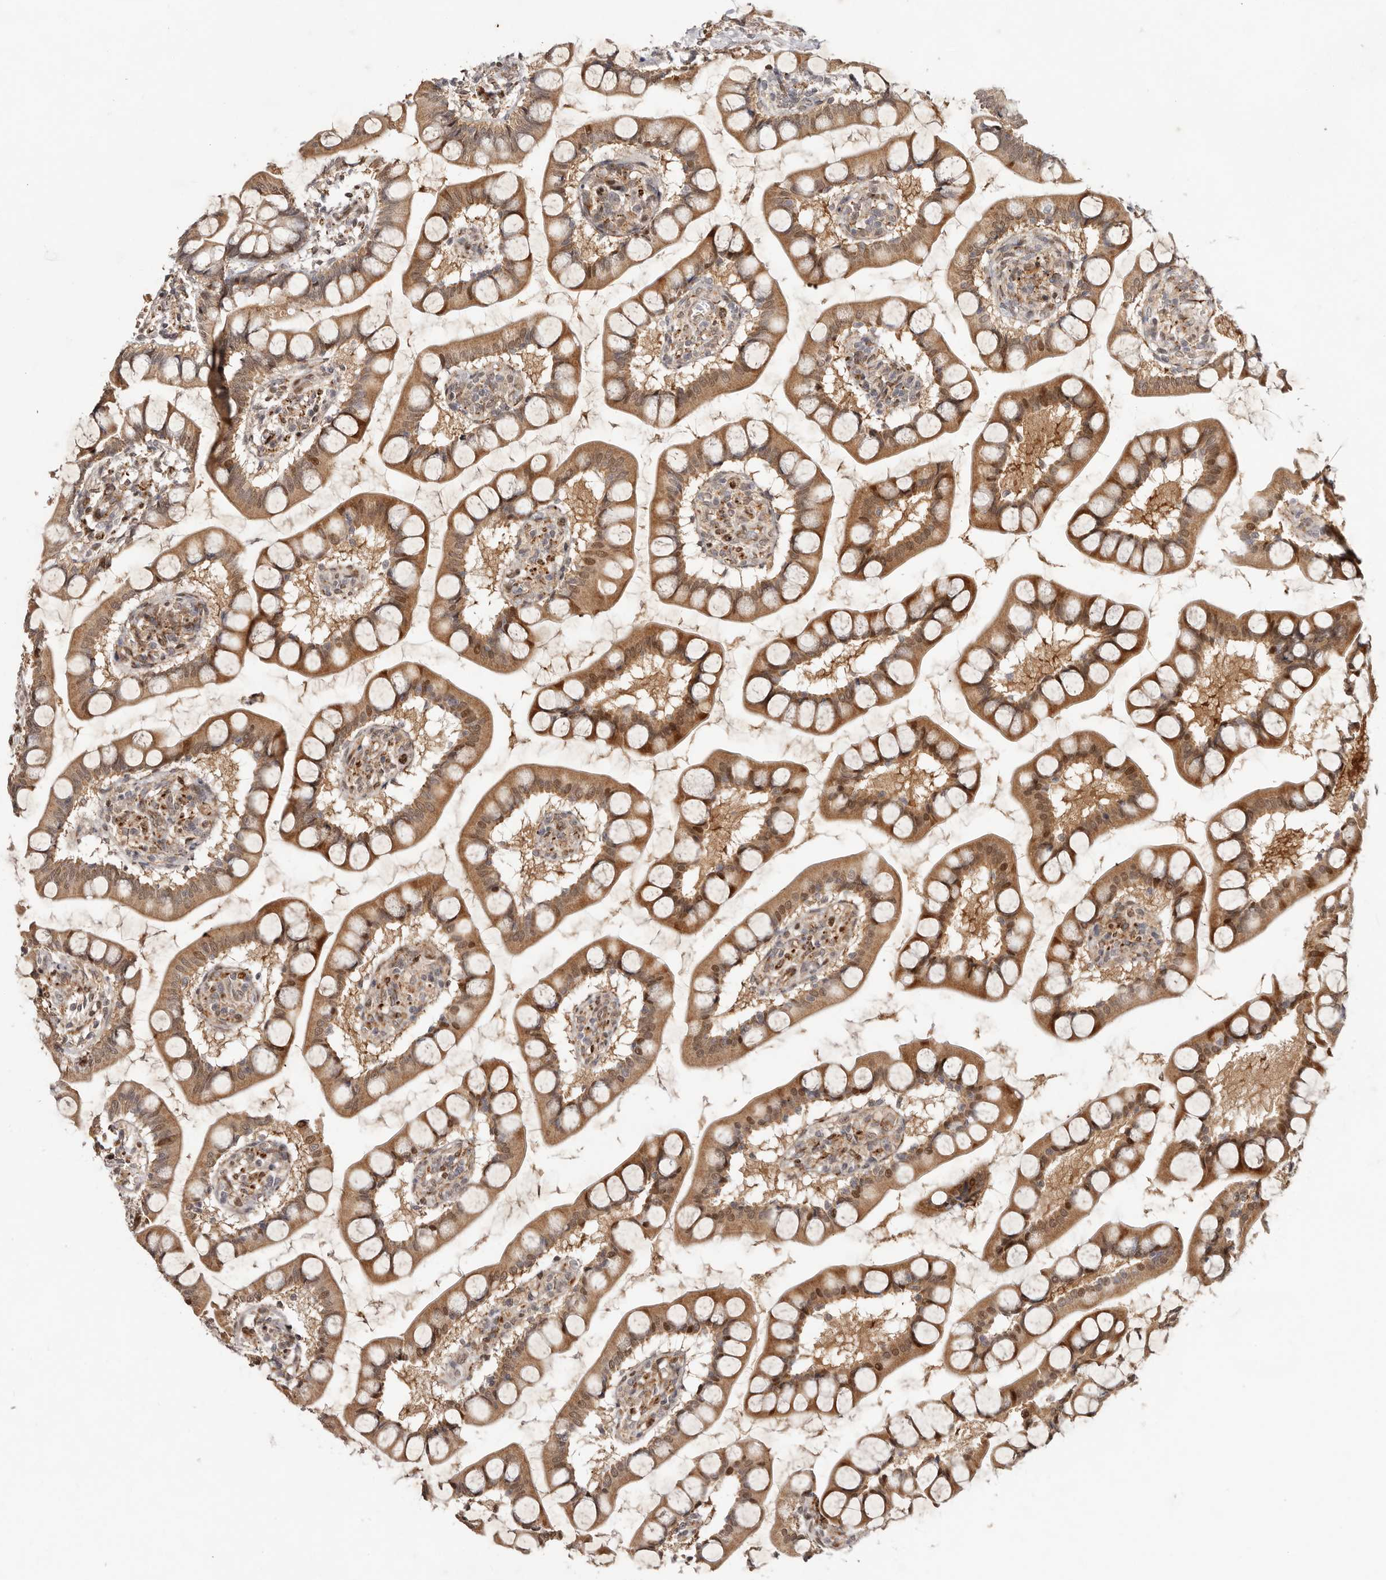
{"staining": {"intensity": "strong", "quantity": ">75%", "location": "cytoplasmic/membranous"}, "tissue": "small intestine", "cell_type": "Glandular cells", "image_type": "normal", "snomed": [{"axis": "morphology", "description": "Normal tissue, NOS"}, {"axis": "topography", "description": "Small intestine"}], "caption": "Immunohistochemical staining of normal small intestine demonstrates high levels of strong cytoplasmic/membranous positivity in approximately >75% of glandular cells.", "gene": "BCL2L15", "patient": {"sex": "male", "age": 52}}